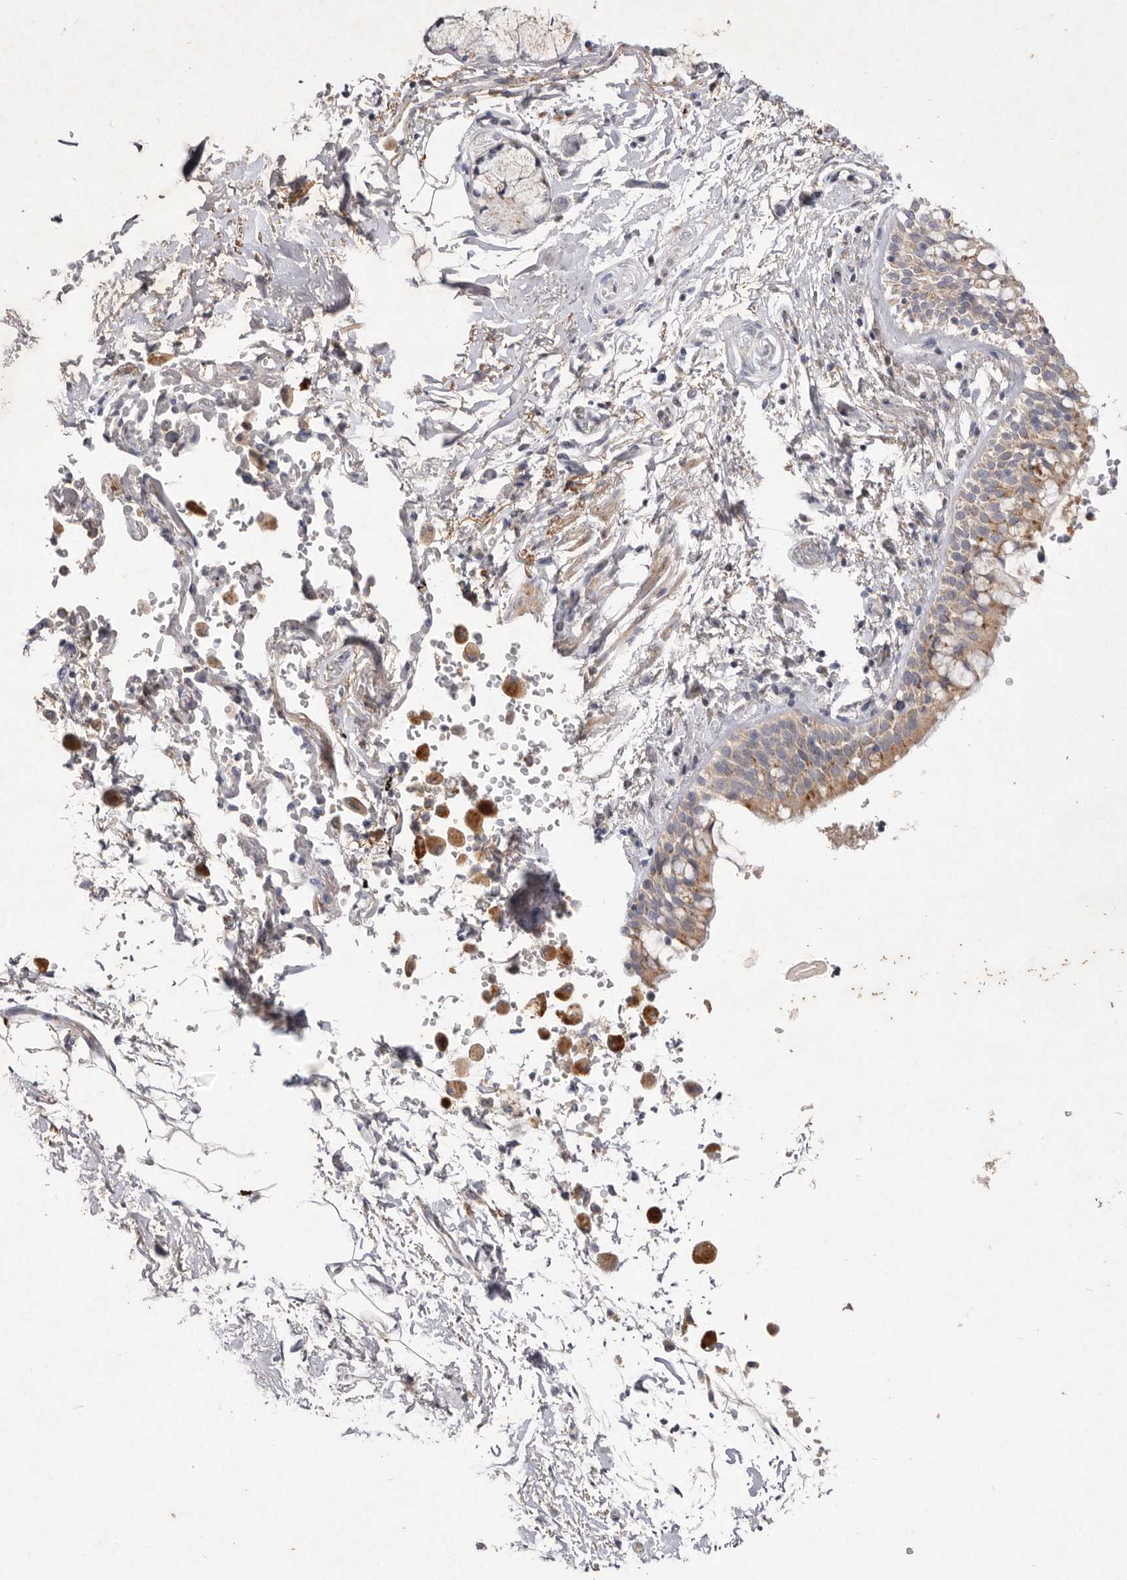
{"staining": {"intensity": "moderate", "quantity": ">75%", "location": "cytoplasmic/membranous"}, "tissue": "bronchus", "cell_type": "Respiratory epithelial cells", "image_type": "normal", "snomed": [{"axis": "morphology", "description": "Normal tissue, NOS"}, {"axis": "morphology", "description": "Inflammation, NOS"}, {"axis": "topography", "description": "Cartilage tissue"}, {"axis": "topography", "description": "Bronchus"}, {"axis": "topography", "description": "Lung"}], "caption": "The histopathology image exhibits staining of unremarkable bronchus, revealing moderate cytoplasmic/membranous protein staining (brown color) within respiratory epithelial cells.", "gene": "USP24", "patient": {"sex": "female", "age": 64}}